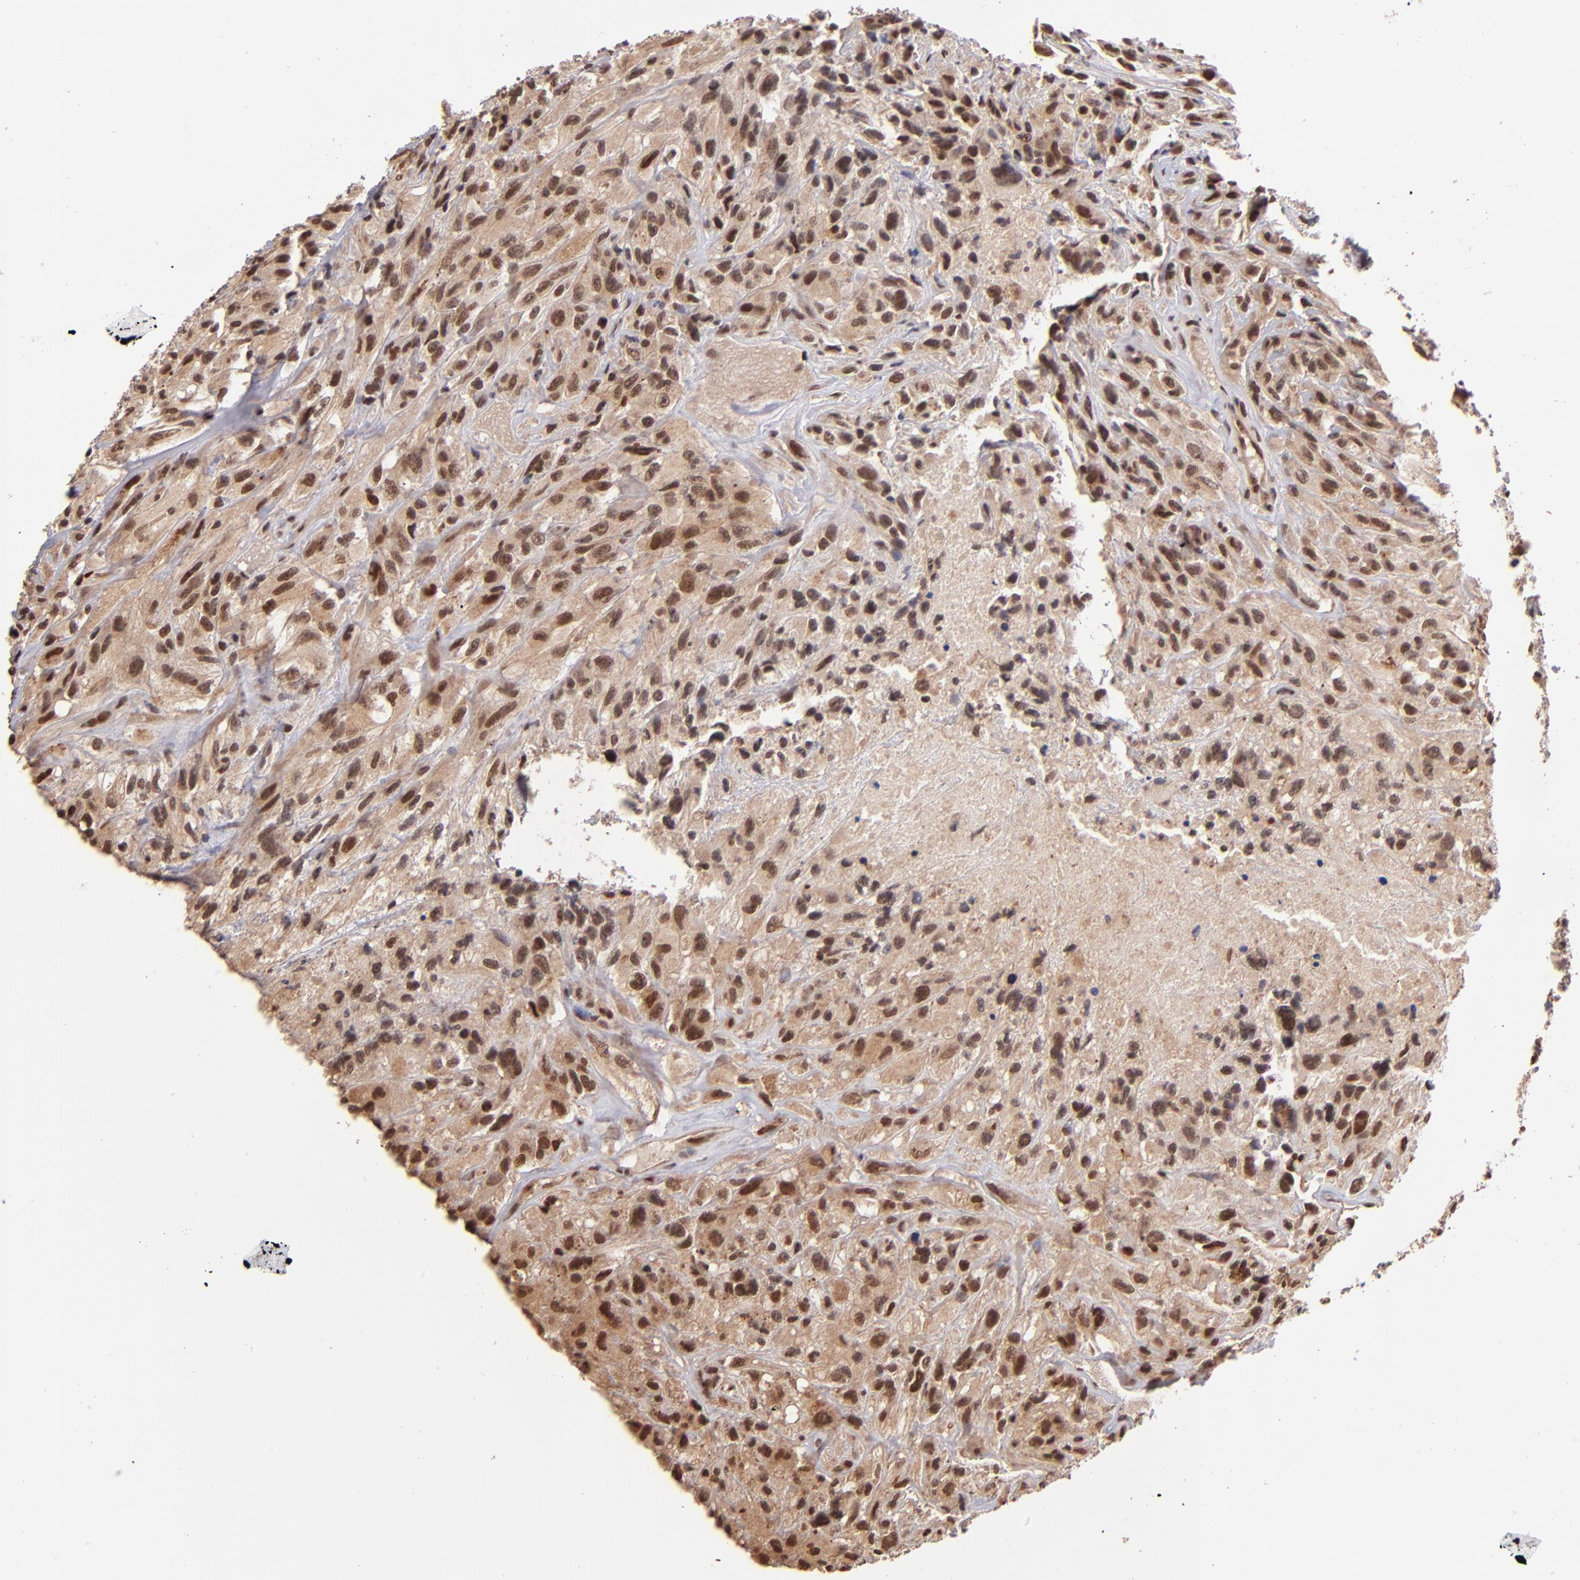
{"staining": {"intensity": "moderate", "quantity": ">75%", "location": "nuclear"}, "tissue": "glioma", "cell_type": "Tumor cells", "image_type": "cancer", "snomed": [{"axis": "morphology", "description": "Glioma, malignant, High grade"}, {"axis": "topography", "description": "Brain"}], "caption": "Glioma stained with DAB (3,3'-diaminobenzidine) immunohistochemistry reveals medium levels of moderate nuclear staining in about >75% of tumor cells.", "gene": "TERF2", "patient": {"sex": "male", "age": 48}}